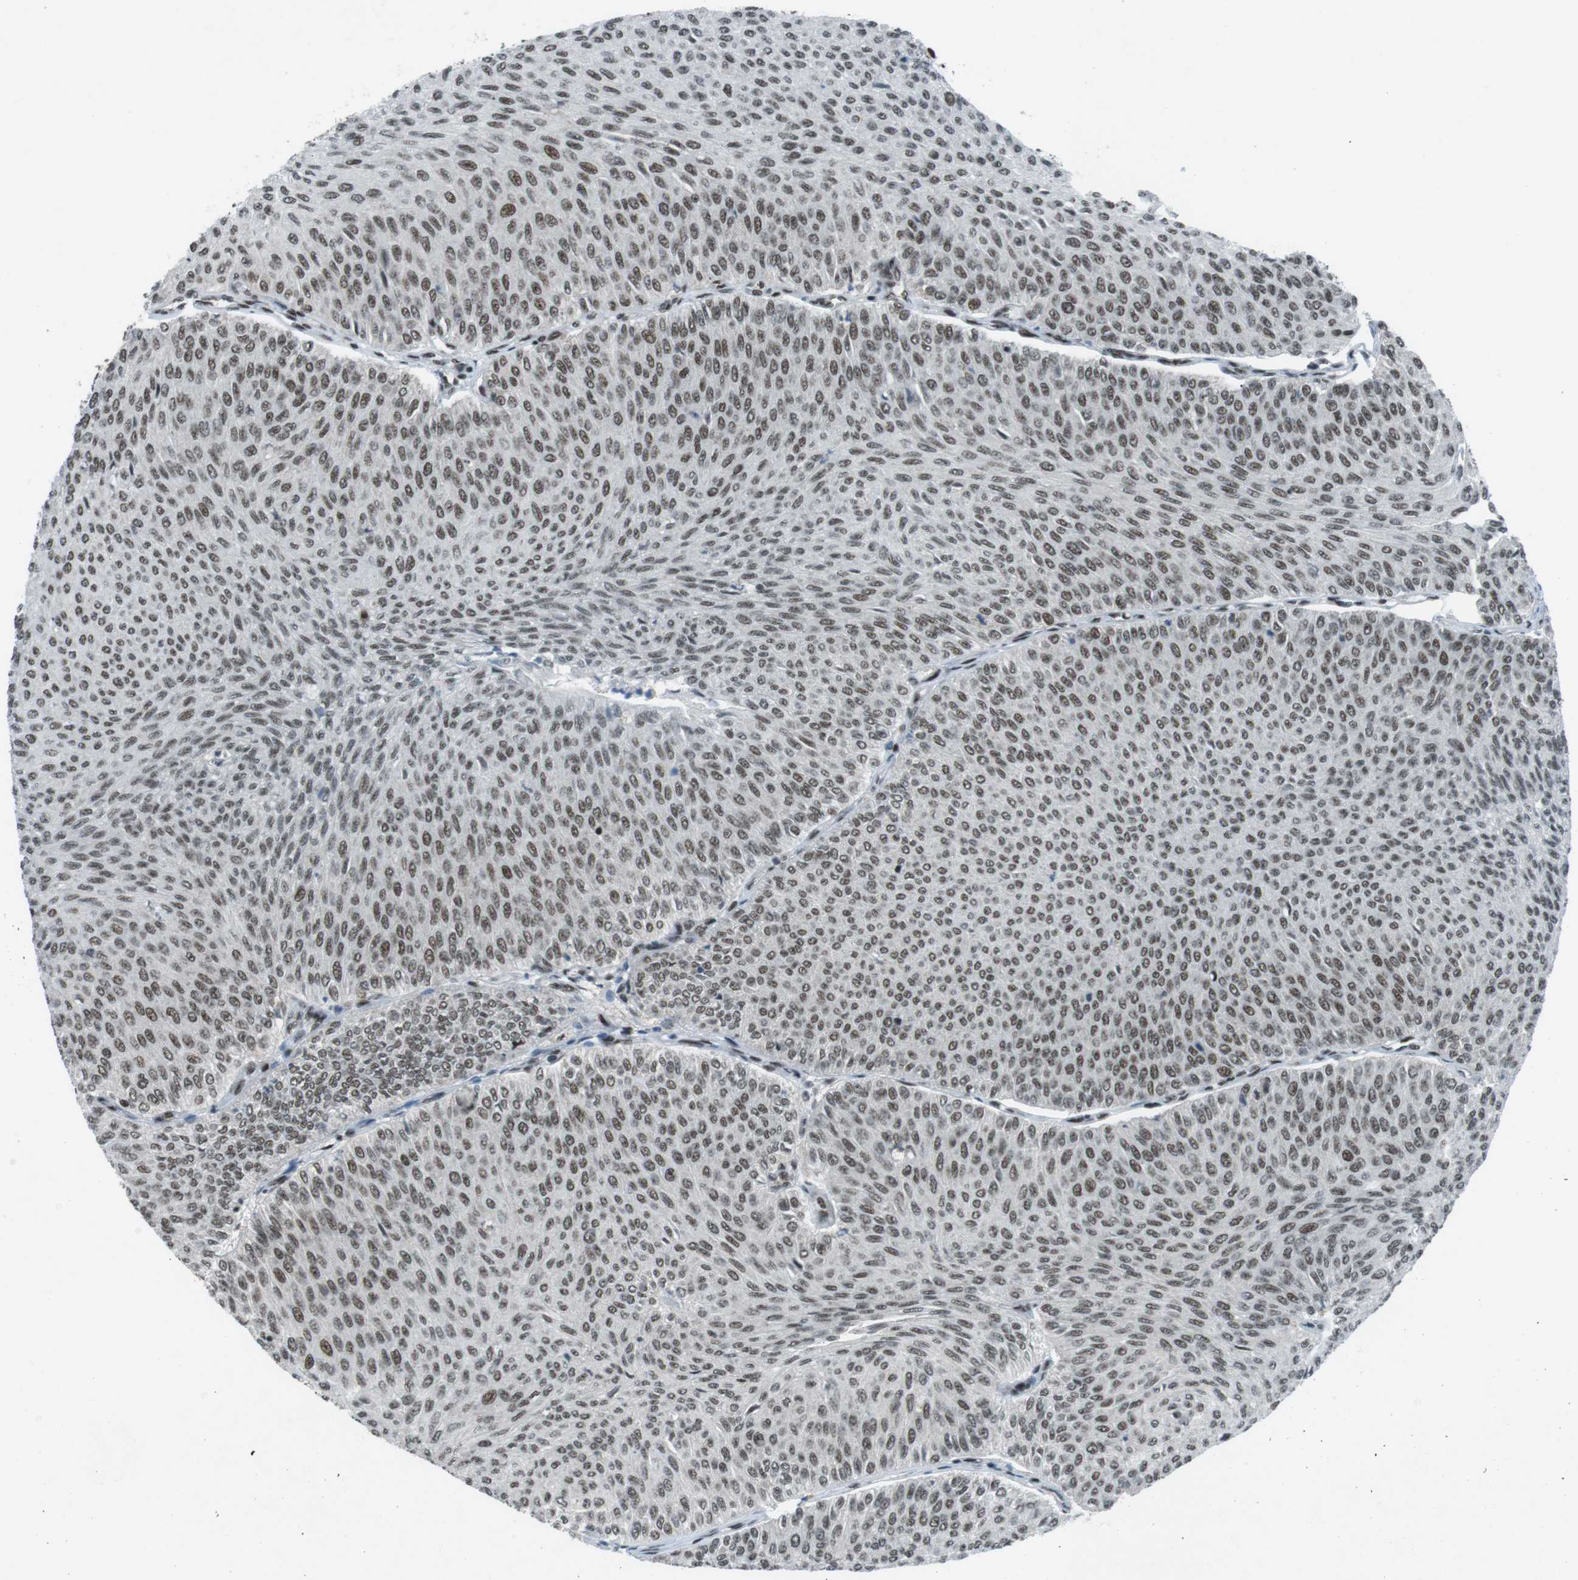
{"staining": {"intensity": "moderate", "quantity": ">75%", "location": "nuclear"}, "tissue": "urothelial cancer", "cell_type": "Tumor cells", "image_type": "cancer", "snomed": [{"axis": "morphology", "description": "Urothelial carcinoma, Low grade"}, {"axis": "topography", "description": "Urinary bladder"}], "caption": "Urothelial carcinoma (low-grade) stained with DAB (3,3'-diaminobenzidine) IHC shows medium levels of moderate nuclear staining in approximately >75% of tumor cells.", "gene": "TAF1", "patient": {"sex": "male", "age": 78}}